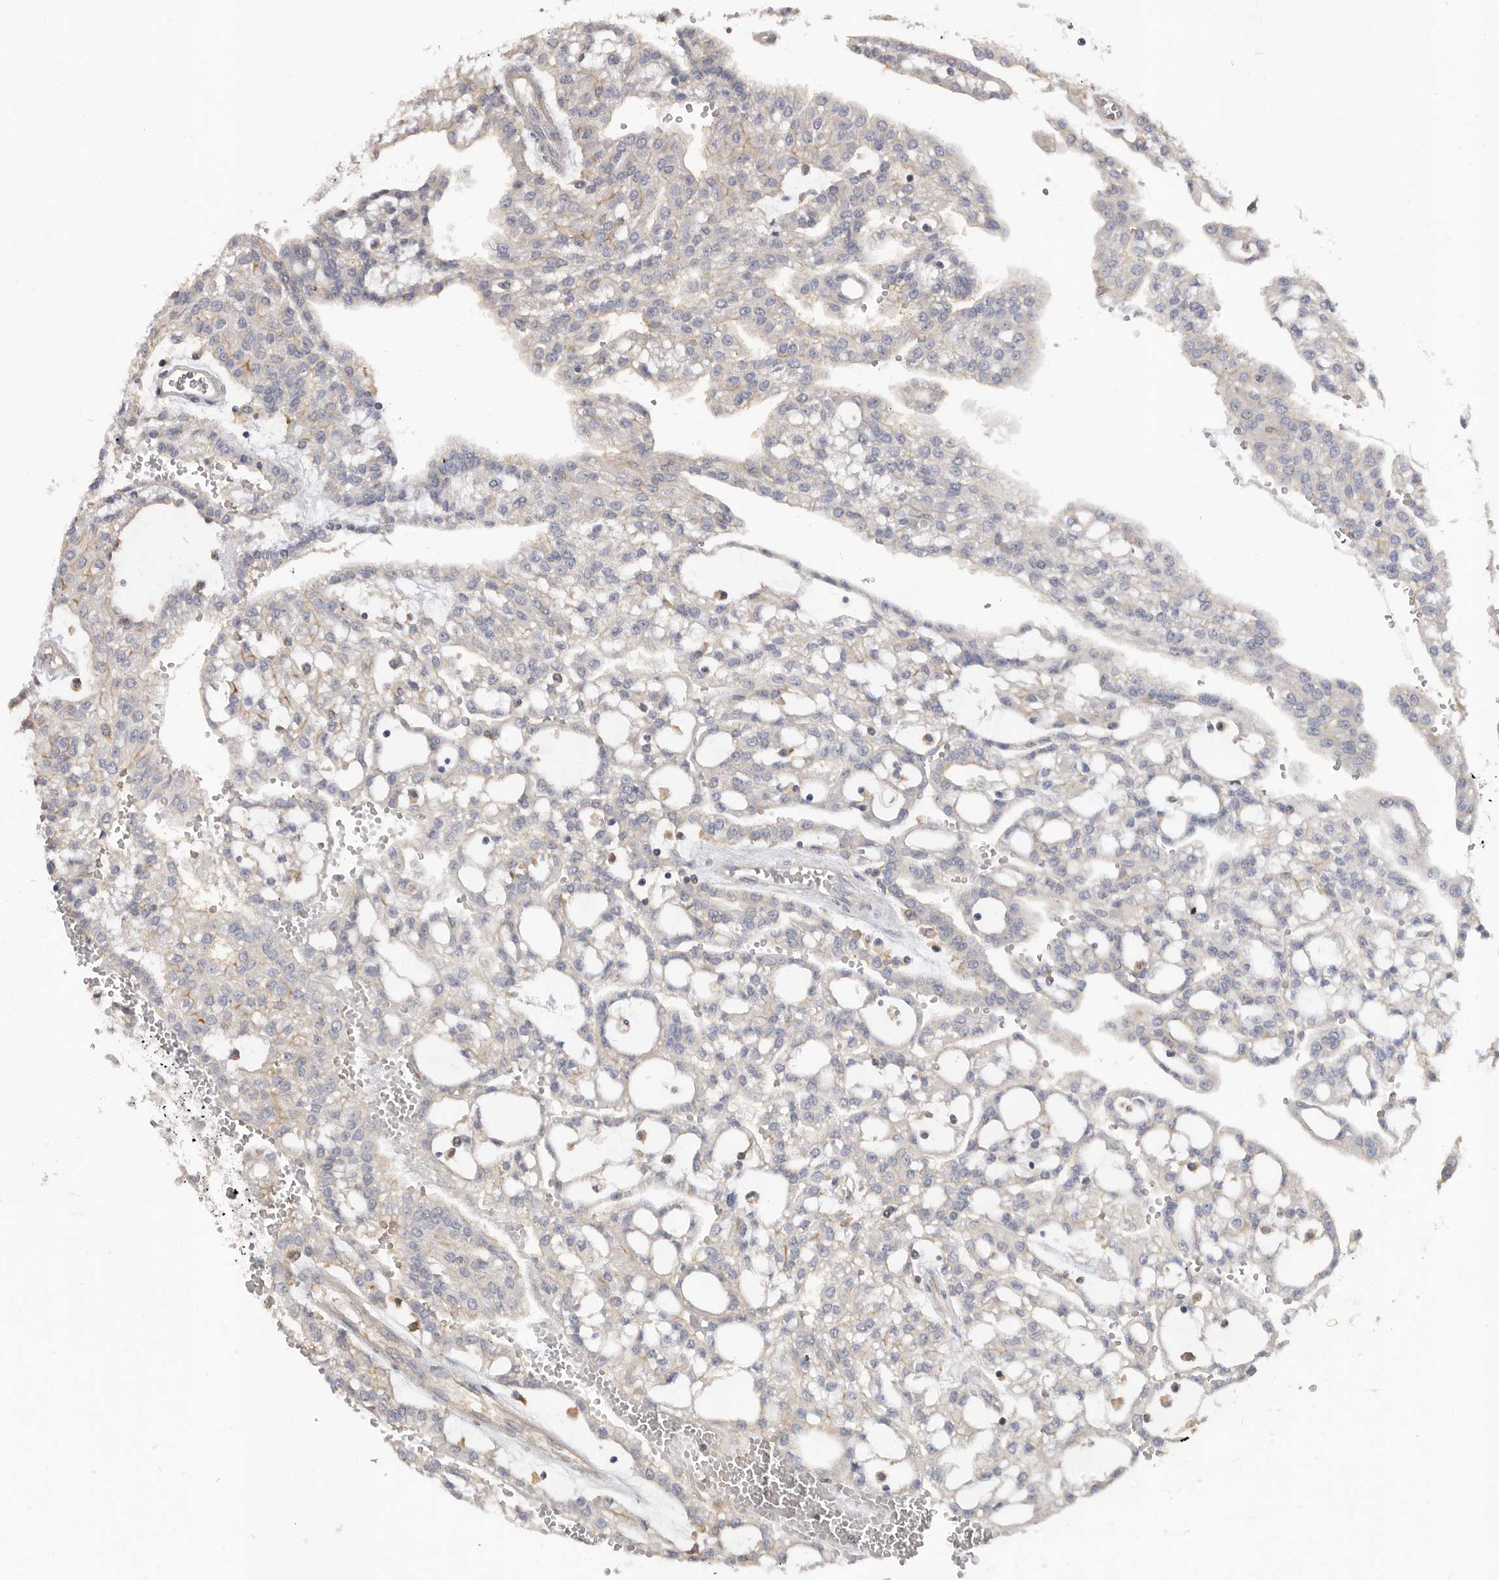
{"staining": {"intensity": "negative", "quantity": "none", "location": "none"}, "tissue": "renal cancer", "cell_type": "Tumor cells", "image_type": "cancer", "snomed": [{"axis": "morphology", "description": "Adenocarcinoma, NOS"}, {"axis": "topography", "description": "Kidney"}], "caption": "Human renal adenocarcinoma stained for a protein using IHC exhibits no positivity in tumor cells.", "gene": "WDTC1", "patient": {"sex": "male", "age": 63}}